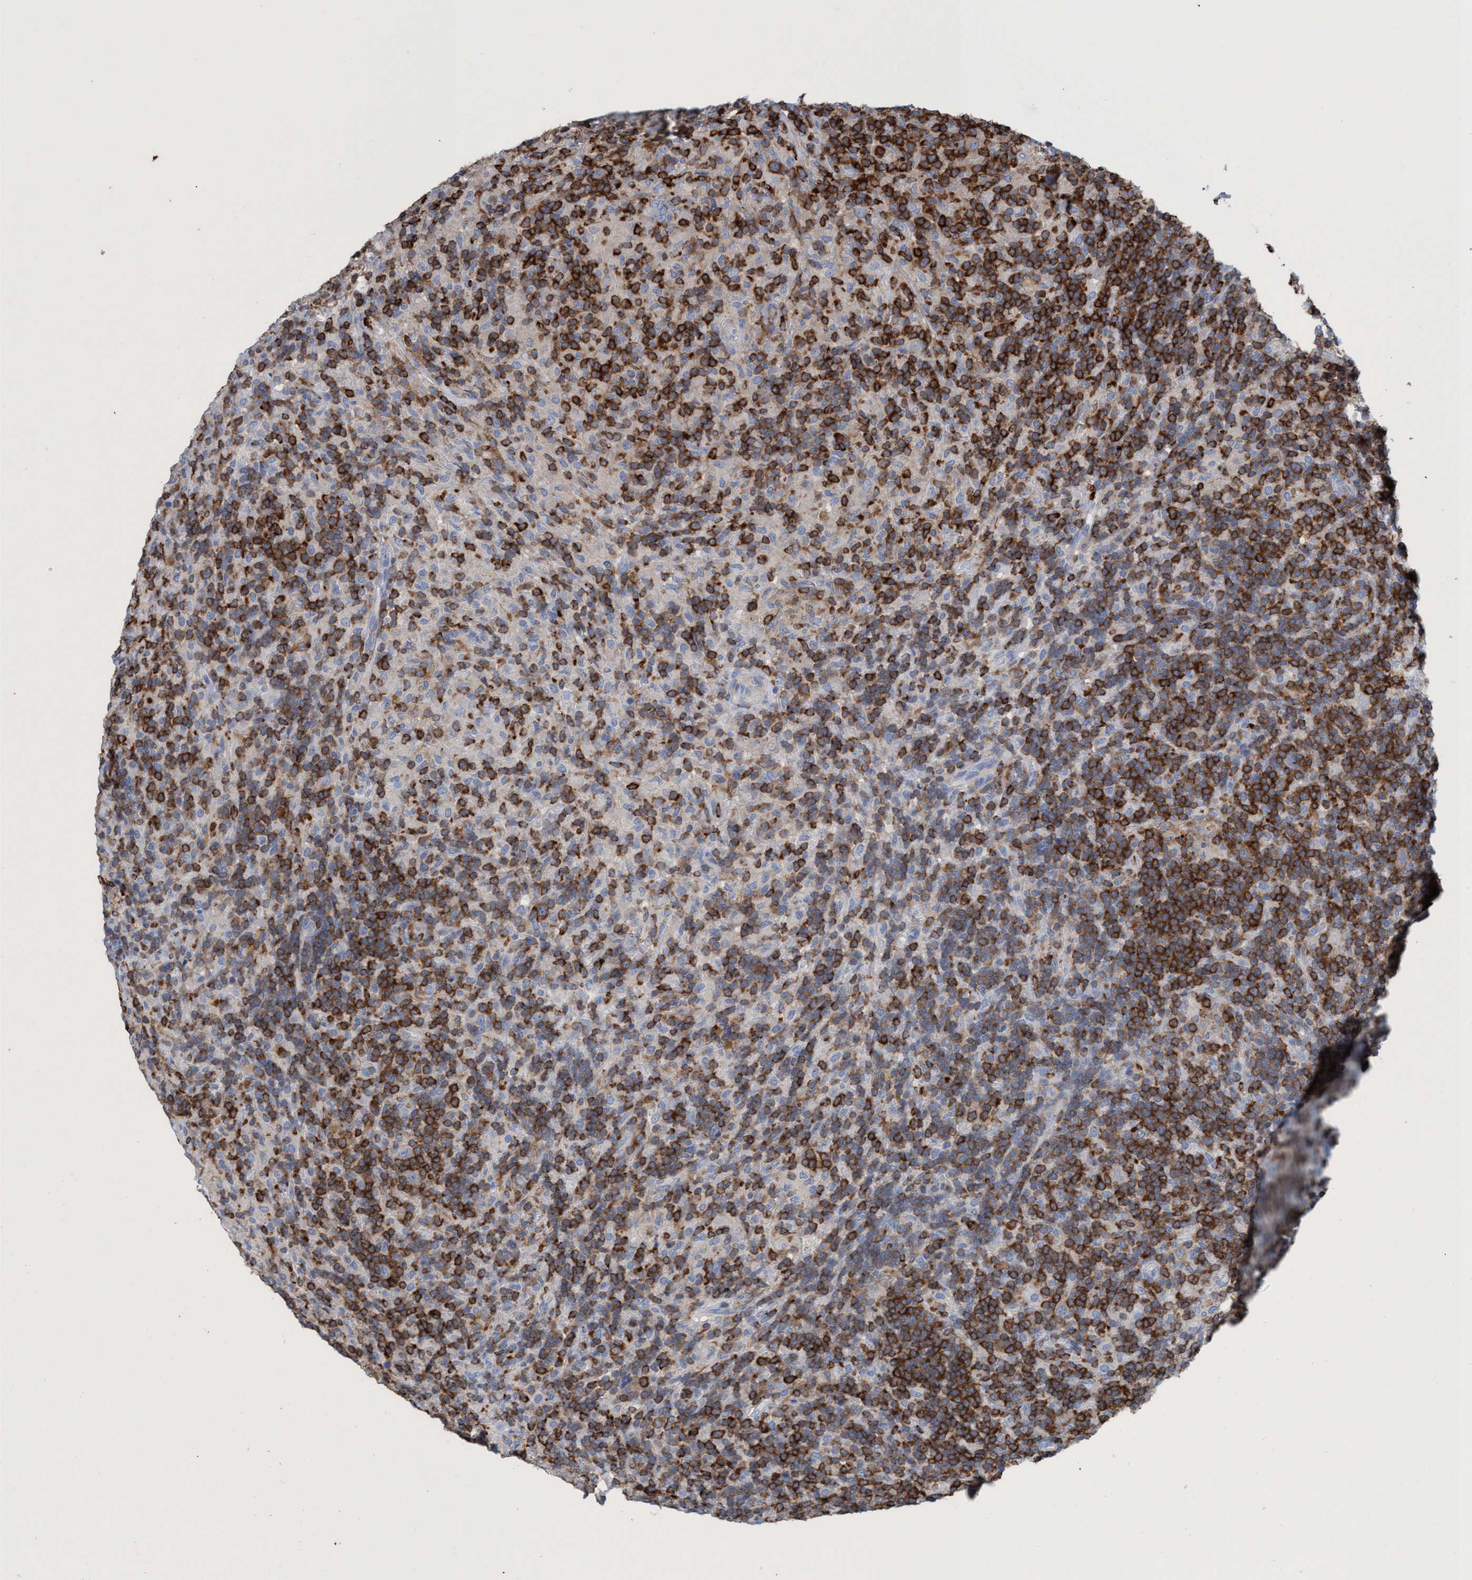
{"staining": {"intensity": "negative", "quantity": "none", "location": "none"}, "tissue": "lymphoma", "cell_type": "Tumor cells", "image_type": "cancer", "snomed": [{"axis": "morphology", "description": "Hodgkin's disease, NOS"}, {"axis": "topography", "description": "Lymph node"}], "caption": "A high-resolution micrograph shows IHC staining of Hodgkin's disease, which shows no significant positivity in tumor cells. Nuclei are stained in blue.", "gene": "EZR", "patient": {"sex": "male", "age": 70}}